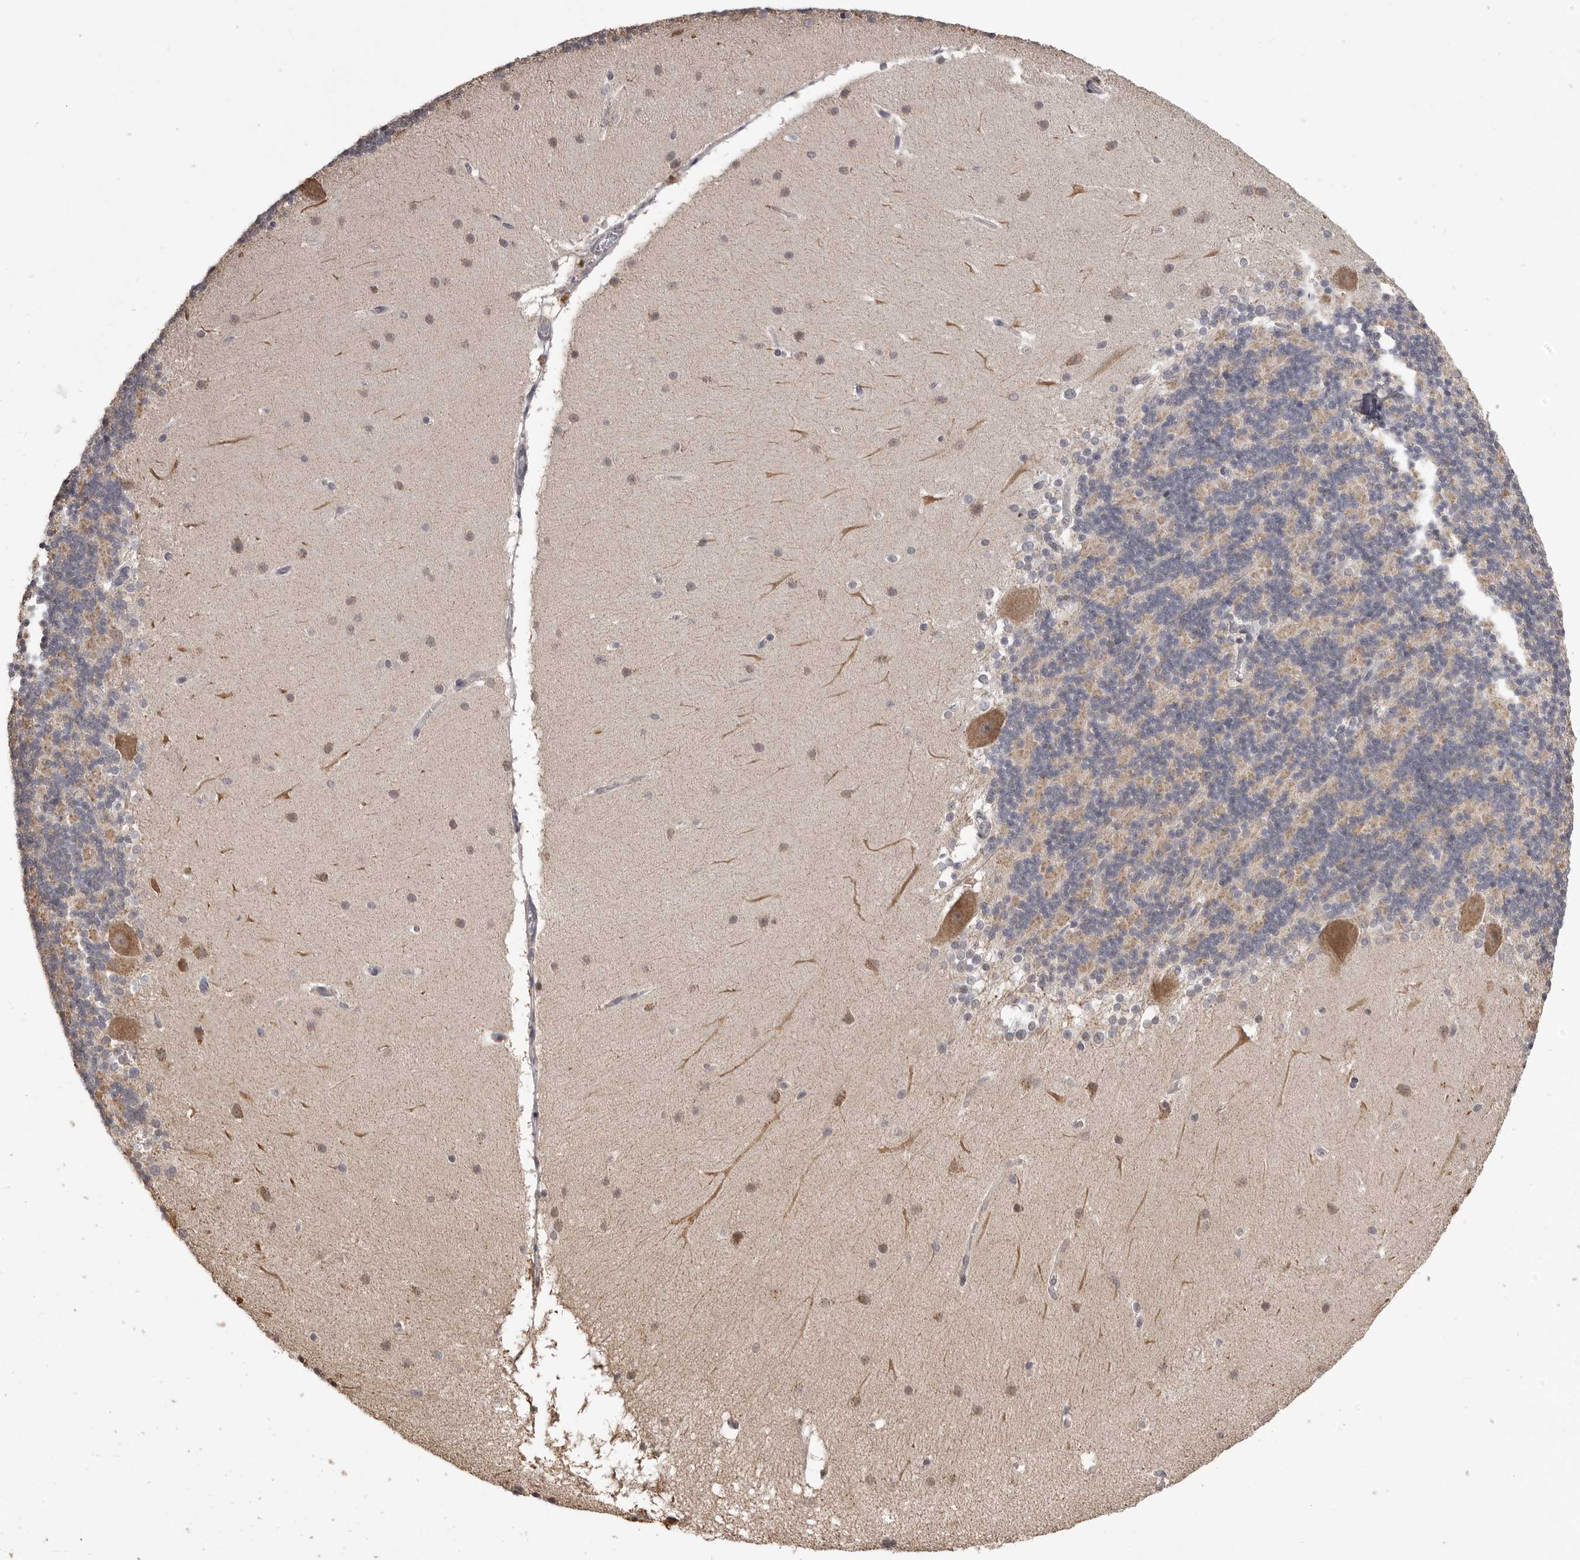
{"staining": {"intensity": "weak", "quantity": ">75%", "location": "cytoplasmic/membranous"}, "tissue": "cerebellum", "cell_type": "Cells in granular layer", "image_type": "normal", "snomed": [{"axis": "morphology", "description": "Normal tissue, NOS"}, {"axis": "topography", "description": "Cerebellum"}], "caption": "Weak cytoplasmic/membranous staining is appreciated in approximately >75% of cells in granular layer in unremarkable cerebellum.", "gene": "SMARCC1", "patient": {"sex": "female", "age": 19}}